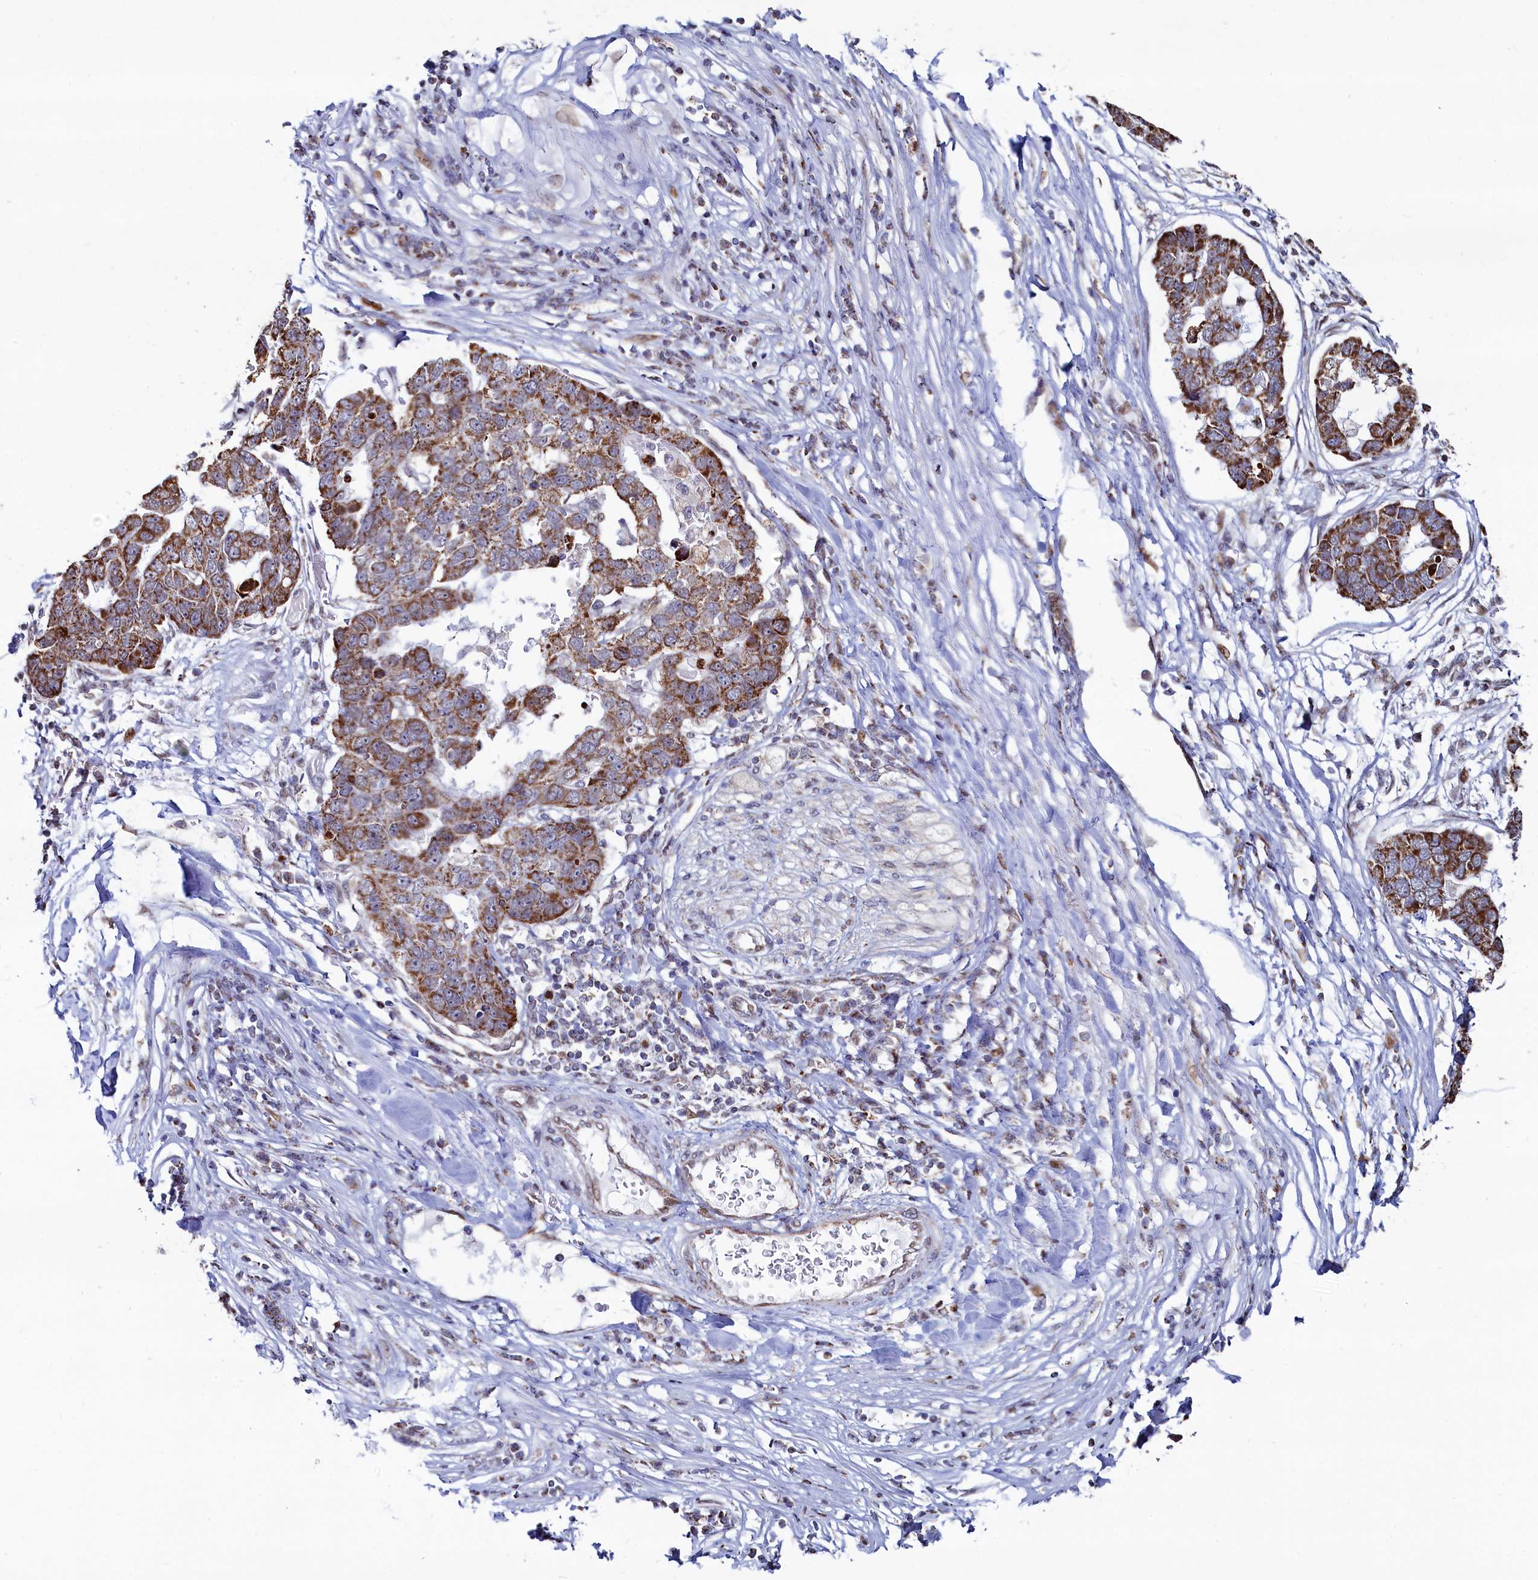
{"staining": {"intensity": "strong", "quantity": ">75%", "location": "cytoplasmic/membranous"}, "tissue": "pancreatic cancer", "cell_type": "Tumor cells", "image_type": "cancer", "snomed": [{"axis": "morphology", "description": "Adenocarcinoma, NOS"}, {"axis": "topography", "description": "Pancreas"}], "caption": "Pancreatic cancer (adenocarcinoma) stained with IHC reveals strong cytoplasmic/membranous positivity in approximately >75% of tumor cells. (DAB IHC with brightfield microscopy, high magnification).", "gene": "HDGFL3", "patient": {"sex": "female", "age": 61}}